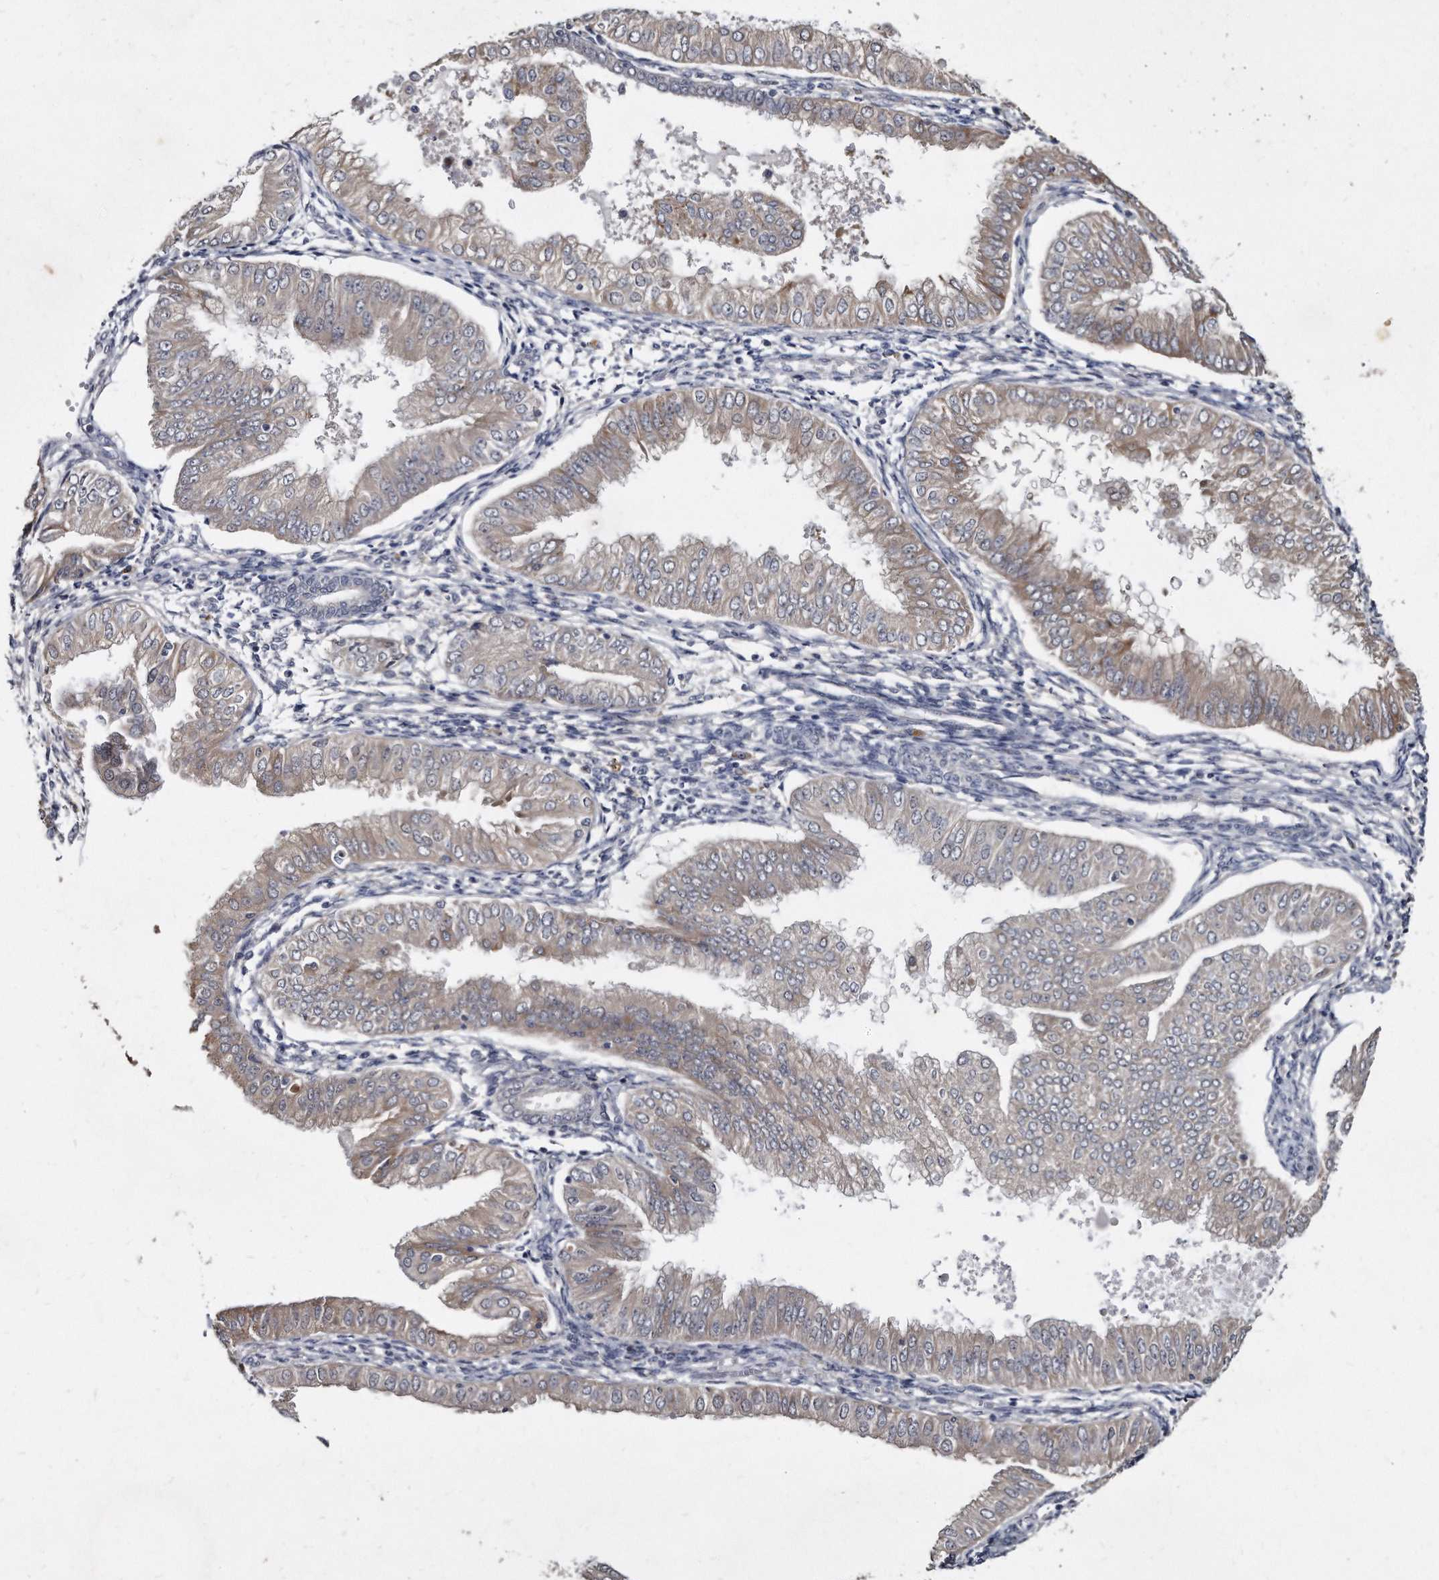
{"staining": {"intensity": "weak", "quantity": "25%-75%", "location": "cytoplasmic/membranous"}, "tissue": "endometrial cancer", "cell_type": "Tumor cells", "image_type": "cancer", "snomed": [{"axis": "morphology", "description": "Normal tissue, NOS"}, {"axis": "morphology", "description": "Adenocarcinoma, NOS"}, {"axis": "topography", "description": "Endometrium"}], "caption": "Weak cytoplasmic/membranous protein expression is present in about 25%-75% of tumor cells in endometrial cancer (adenocarcinoma). The protein of interest is shown in brown color, while the nuclei are stained blue.", "gene": "KLHDC3", "patient": {"sex": "female", "age": 53}}